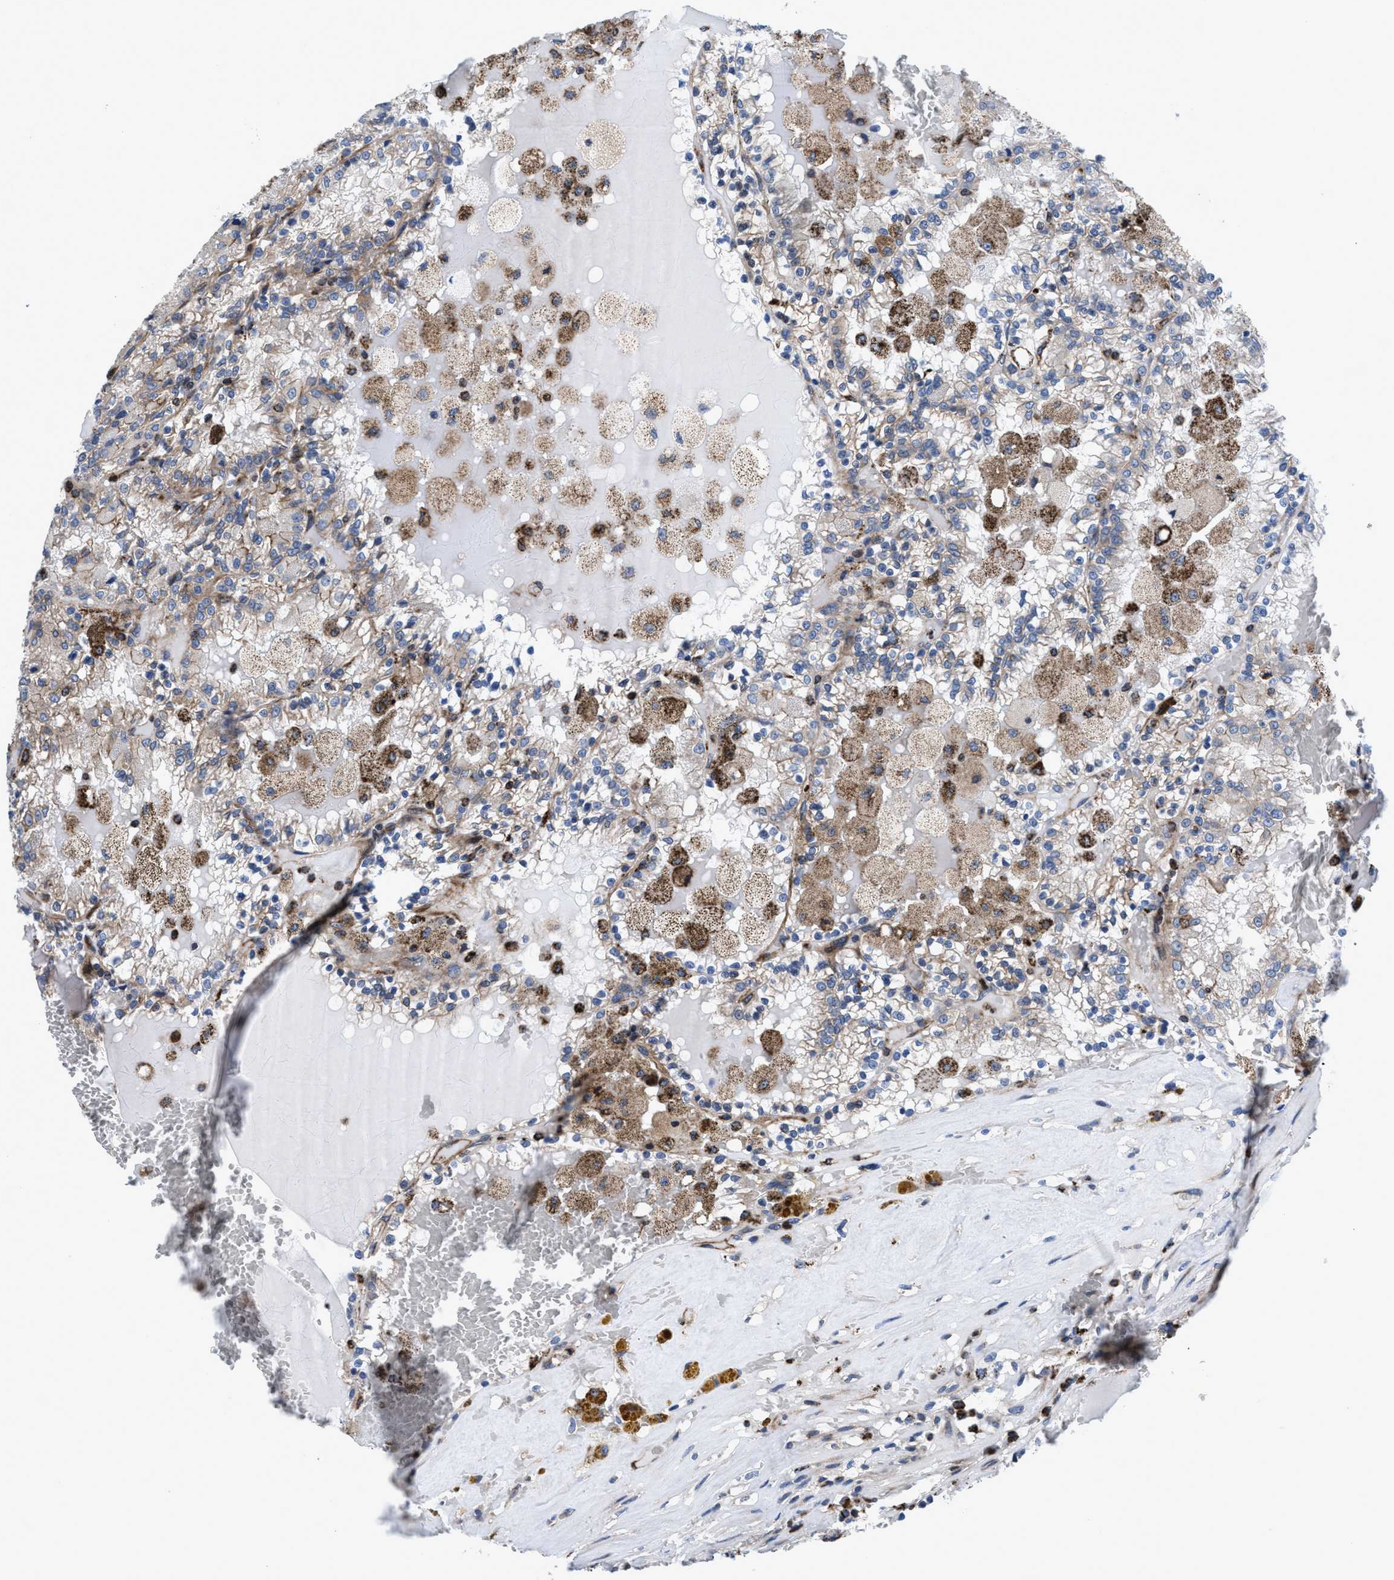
{"staining": {"intensity": "weak", "quantity": "<25%", "location": "cytoplasmic/membranous"}, "tissue": "renal cancer", "cell_type": "Tumor cells", "image_type": "cancer", "snomed": [{"axis": "morphology", "description": "Adenocarcinoma, NOS"}, {"axis": "topography", "description": "Kidney"}], "caption": "Immunohistochemistry (IHC) image of neoplastic tissue: human renal cancer (adenocarcinoma) stained with DAB exhibits no significant protein positivity in tumor cells.", "gene": "PRR15L", "patient": {"sex": "female", "age": 56}}